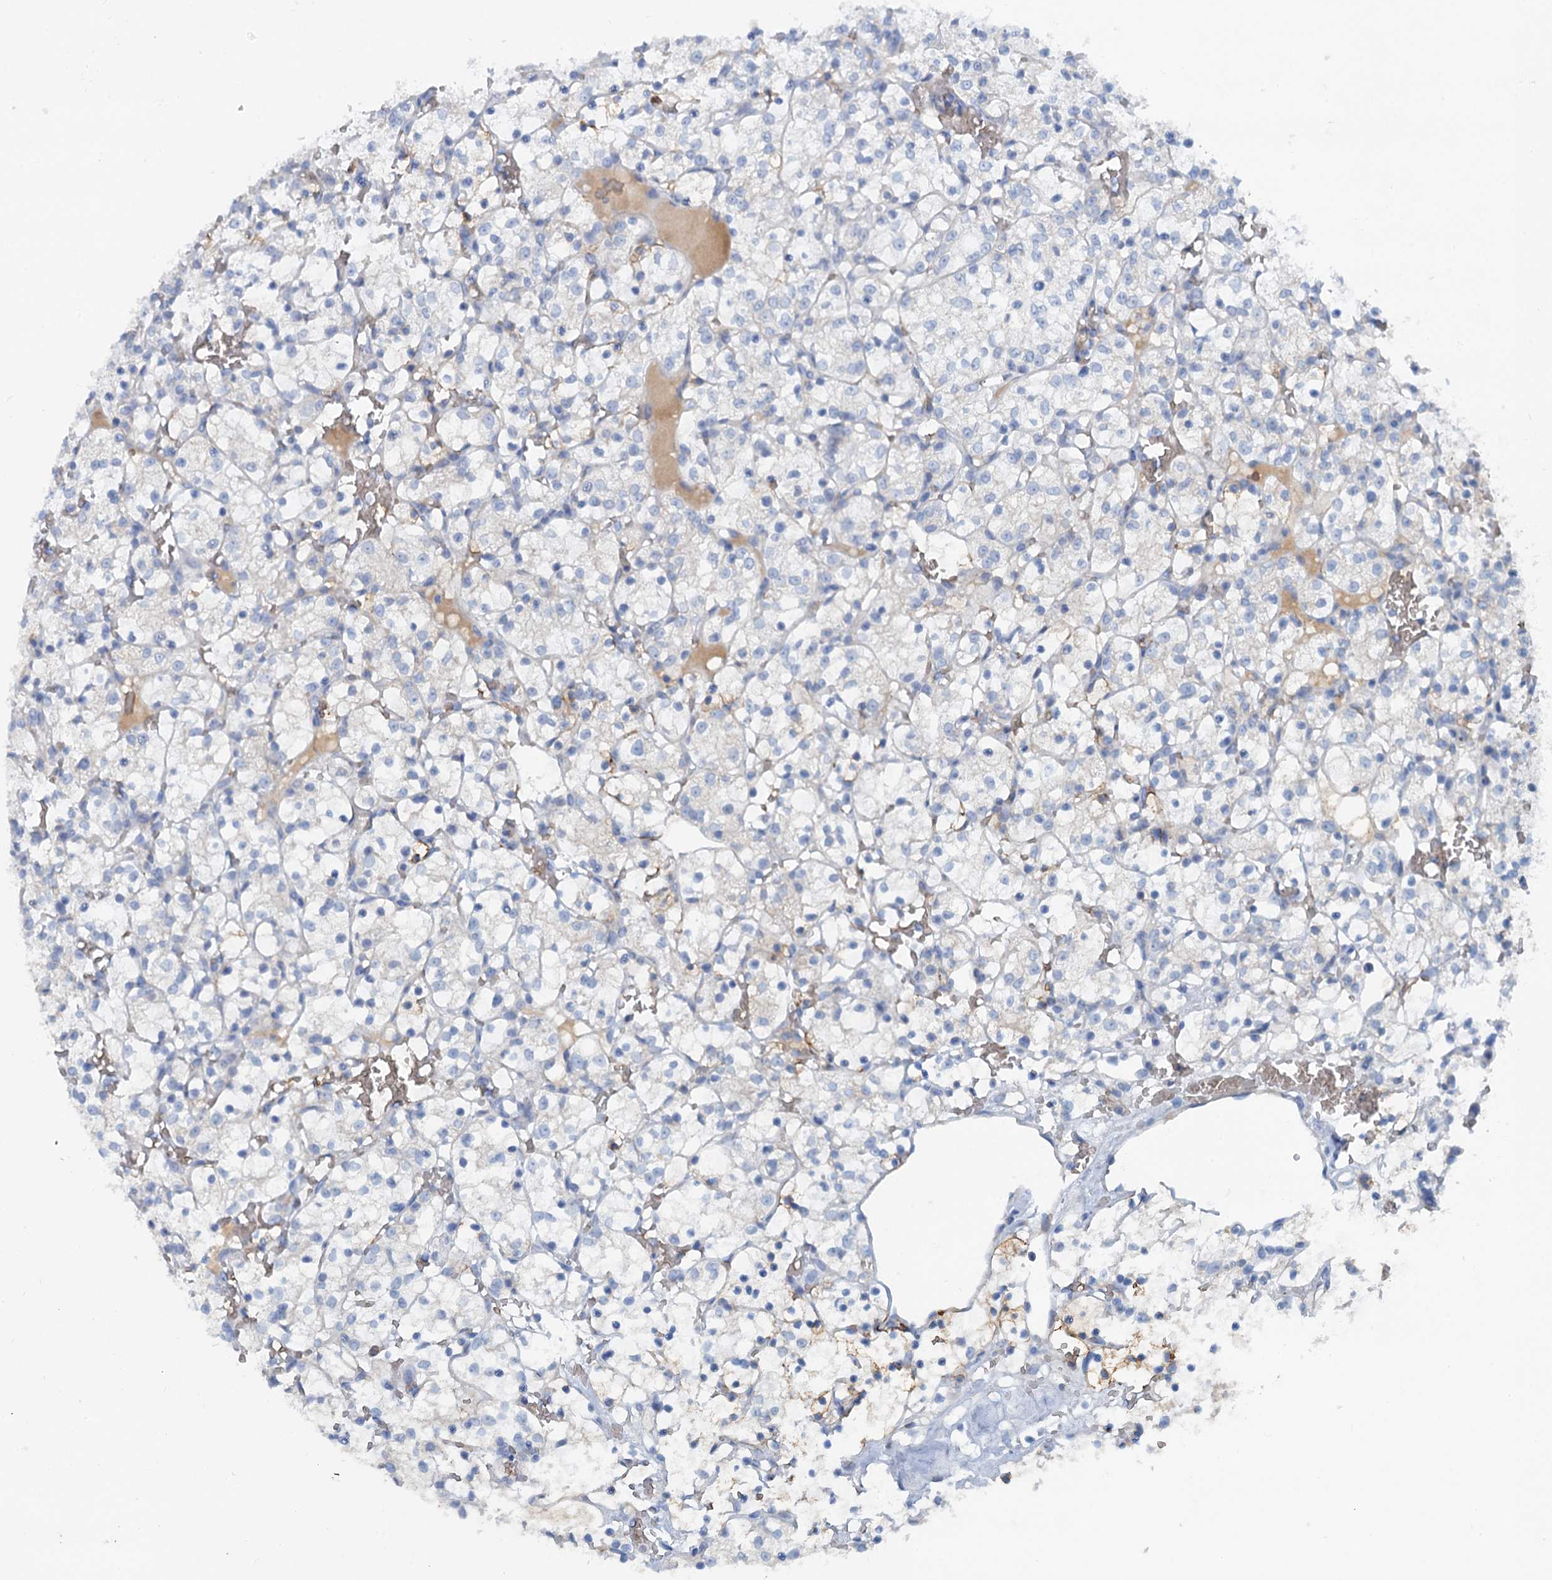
{"staining": {"intensity": "negative", "quantity": "none", "location": "none"}, "tissue": "renal cancer", "cell_type": "Tumor cells", "image_type": "cancer", "snomed": [{"axis": "morphology", "description": "Adenocarcinoma, NOS"}, {"axis": "topography", "description": "Kidney"}], "caption": "Micrograph shows no significant protein positivity in tumor cells of renal cancer (adenocarcinoma).", "gene": "MYADML2", "patient": {"sex": "female", "age": 69}}